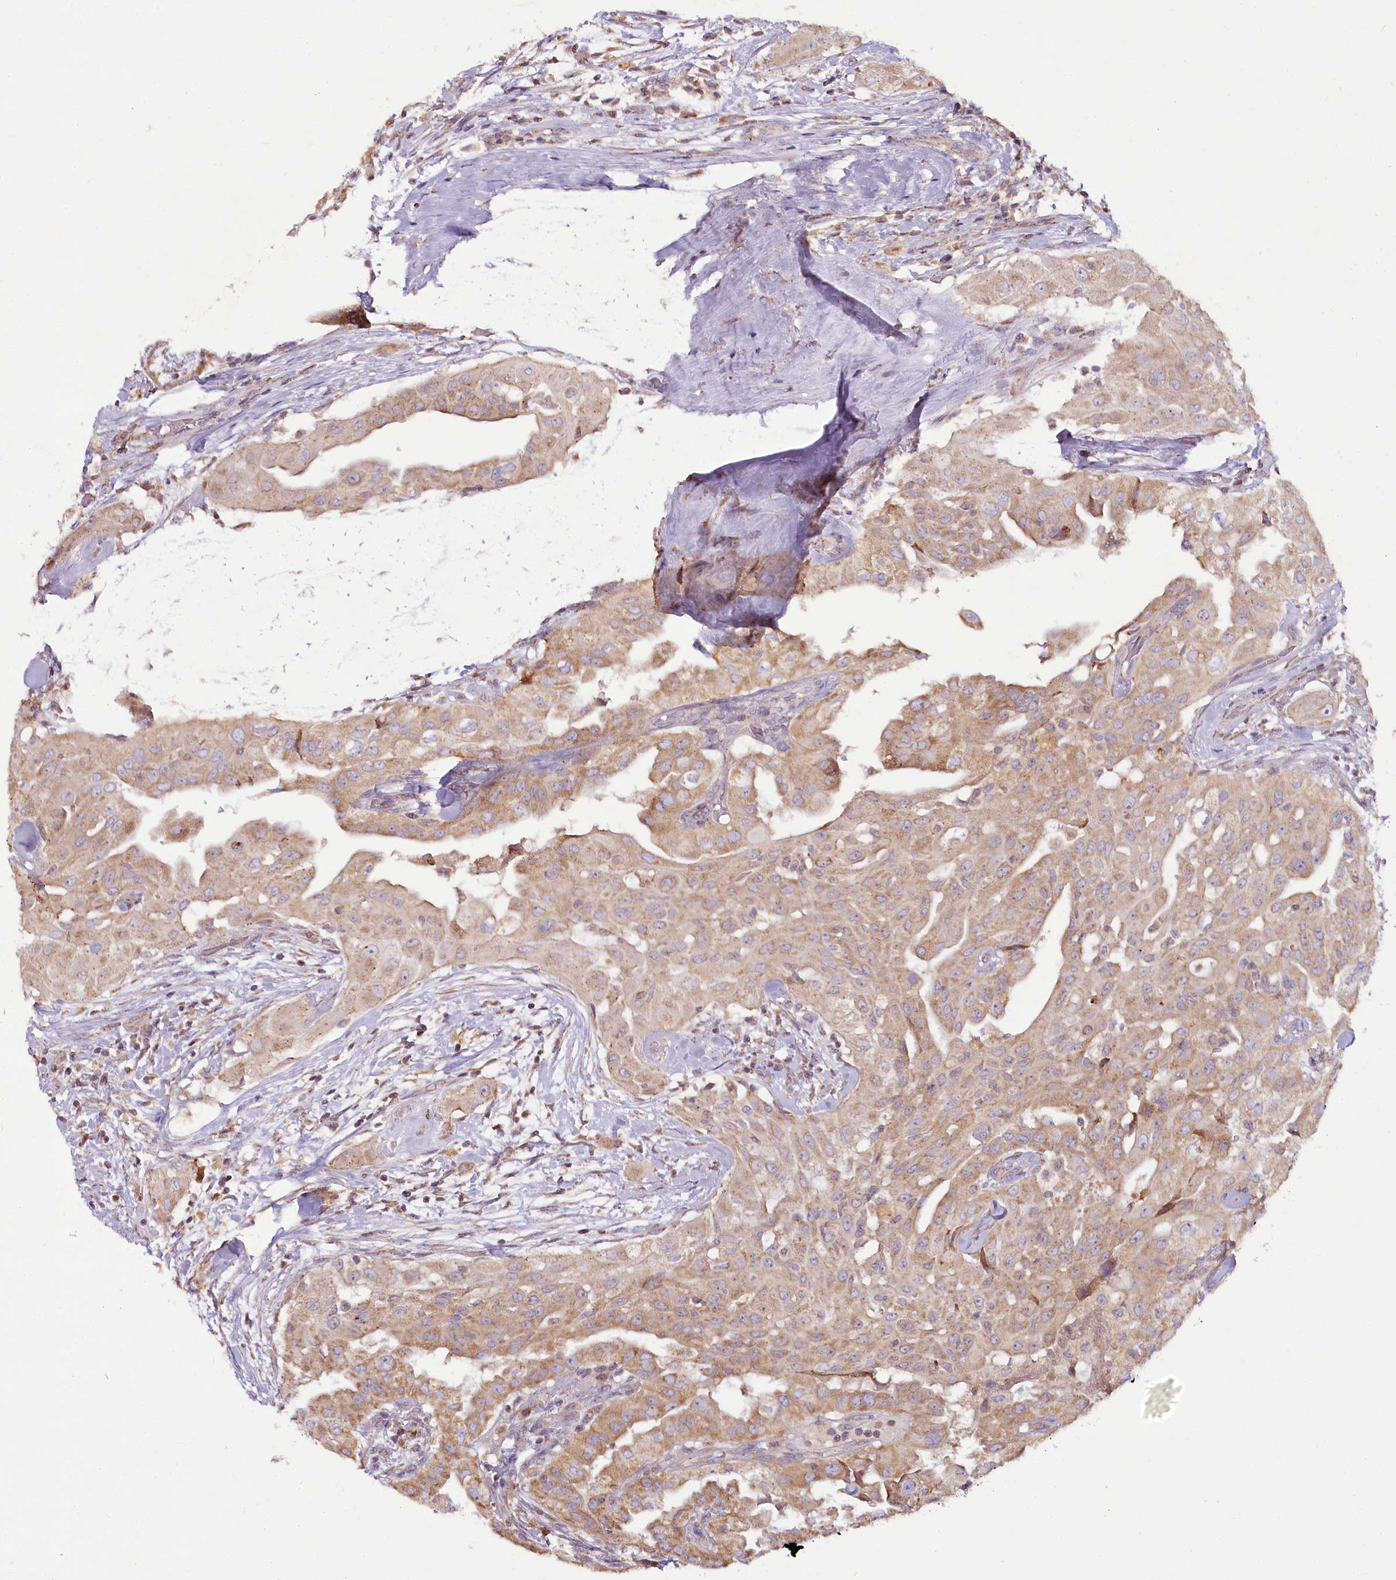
{"staining": {"intensity": "moderate", "quantity": ">75%", "location": "cytoplasmic/membranous"}, "tissue": "thyroid cancer", "cell_type": "Tumor cells", "image_type": "cancer", "snomed": [{"axis": "morphology", "description": "Papillary adenocarcinoma, NOS"}, {"axis": "topography", "description": "Thyroid gland"}], "caption": "Thyroid papillary adenocarcinoma was stained to show a protein in brown. There is medium levels of moderate cytoplasmic/membranous positivity in about >75% of tumor cells.", "gene": "ACOX2", "patient": {"sex": "female", "age": 59}}